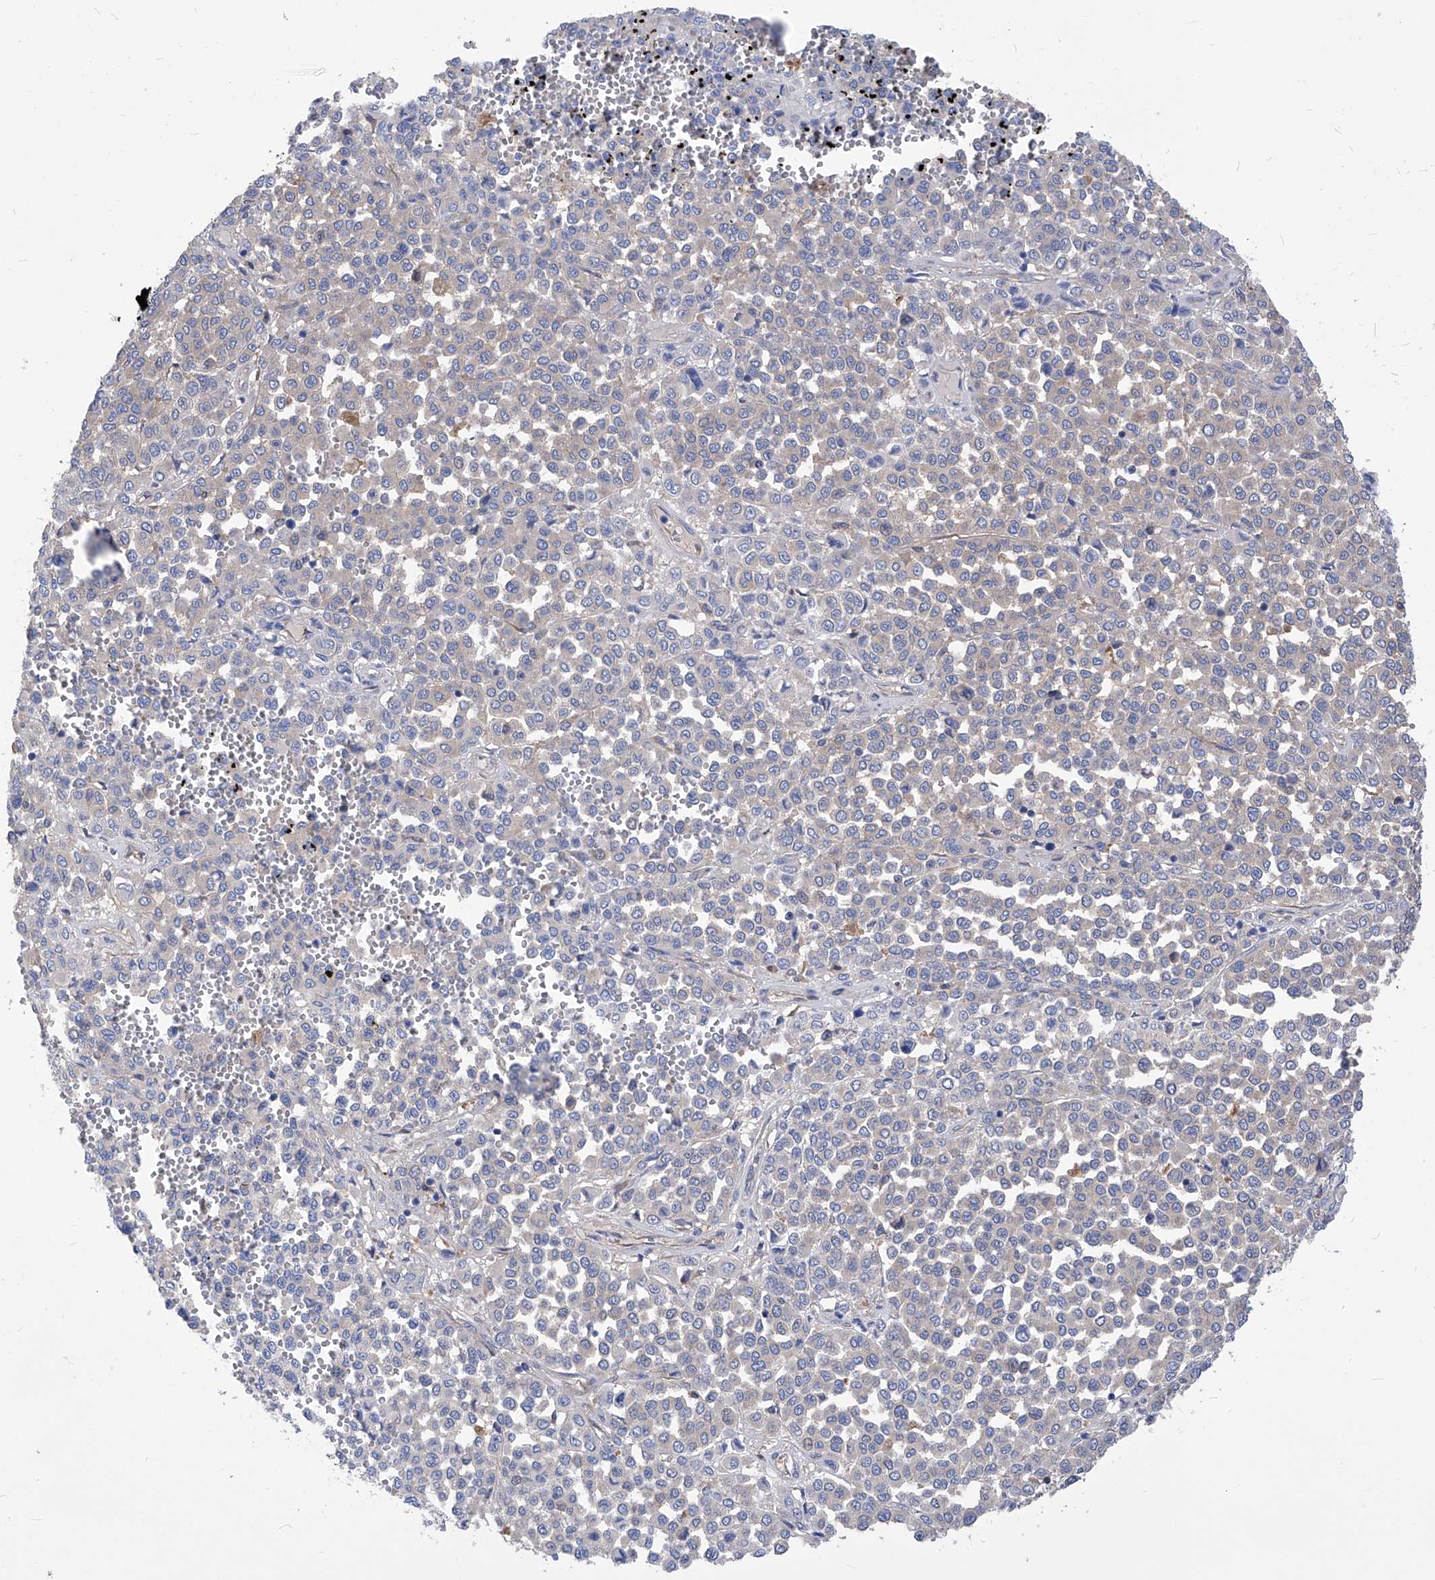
{"staining": {"intensity": "weak", "quantity": "<25%", "location": "cytoplasmic/membranous"}, "tissue": "melanoma", "cell_type": "Tumor cells", "image_type": "cancer", "snomed": [{"axis": "morphology", "description": "Malignant melanoma, Metastatic site"}, {"axis": "topography", "description": "Pancreas"}], "caption": "IHC of melanoma demonstrates no staining in tumor cells. (DAB immunohistochemistry (IHC) with hematoxylin counter stain).", "gene": "XPNPEP1", "patient": {"sex": "female", "age": 30}}